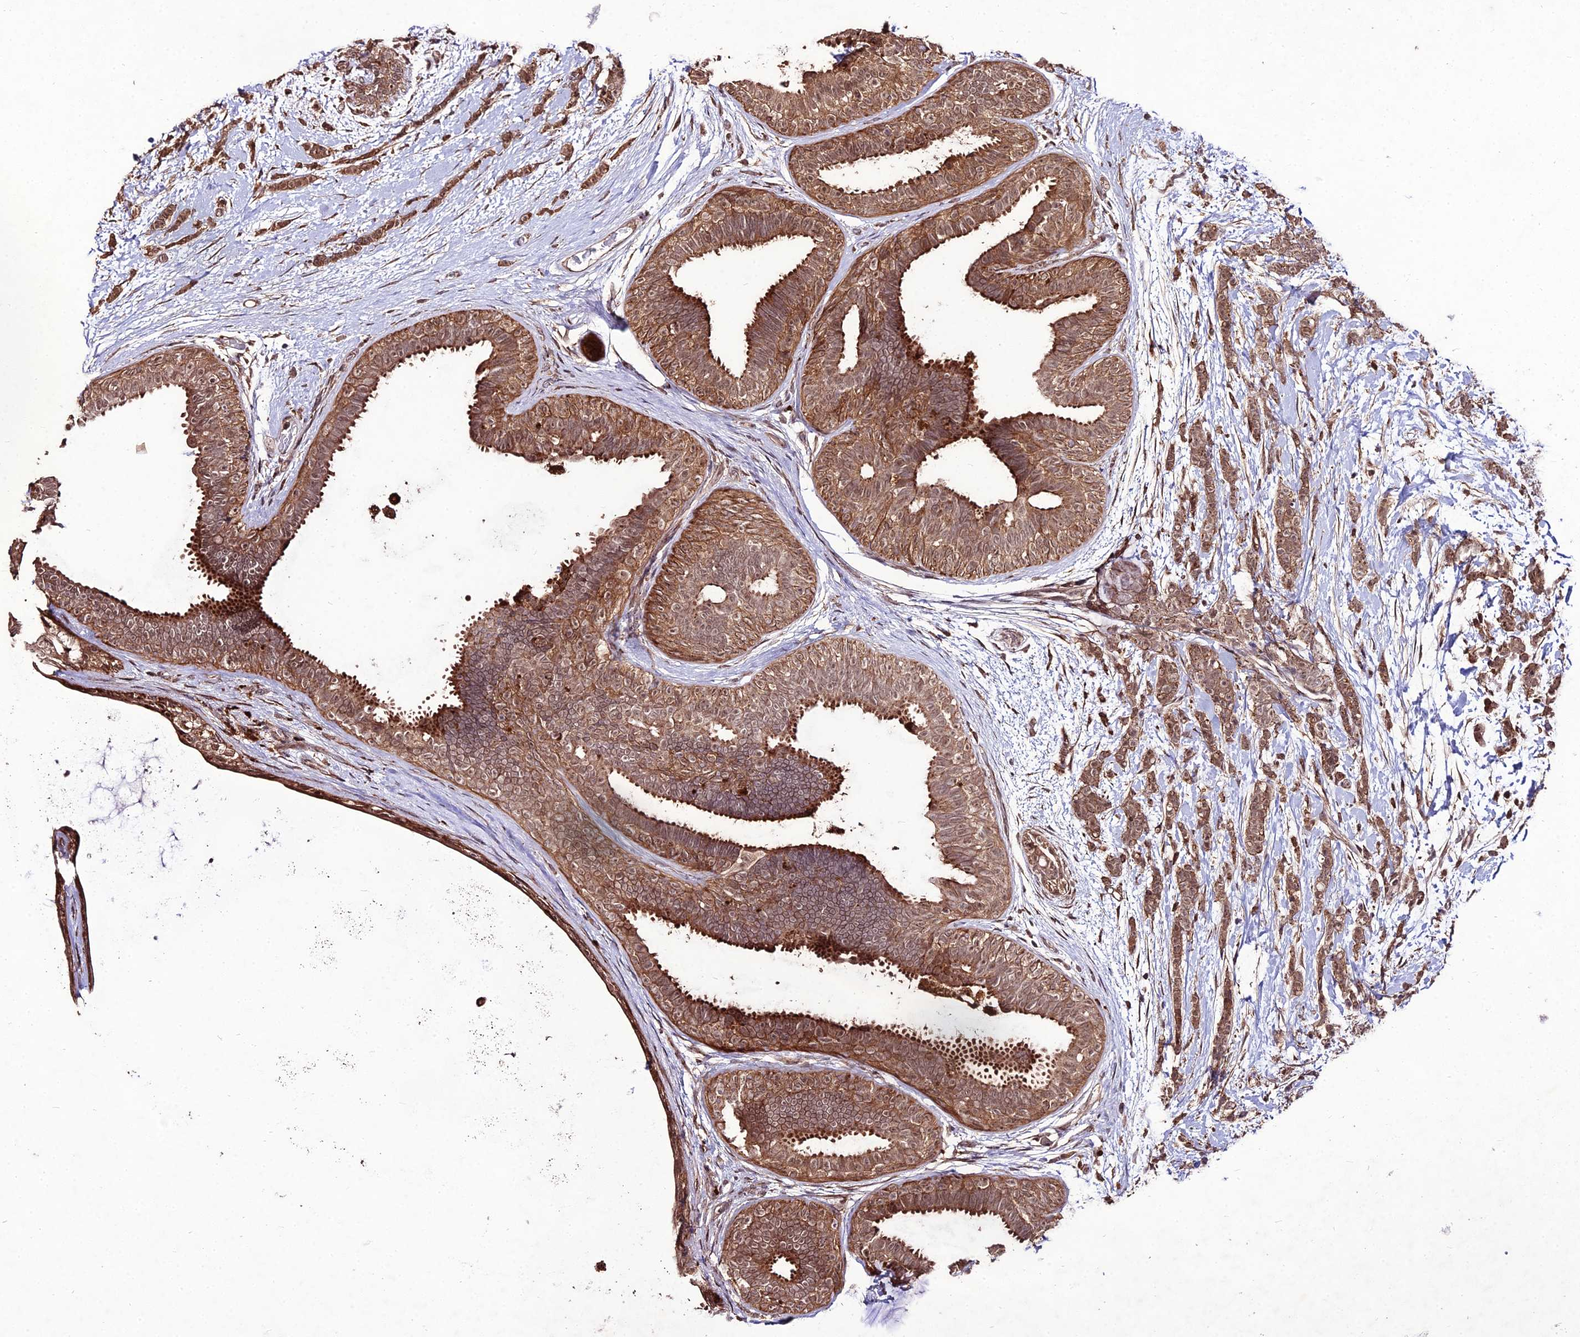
{"staining": {"intensity": "moderate", "quantity": ">75%", "location": "cytoplasmic/membranous"}, "tissue": "breast cancer", "cell_type": "Tumor cells", "image_type": "cancer", "snomed": [{"axis": "morphology", "description": "Lobular carcinoma"}, {"axis": "topography", "description": "Breast"}], "caption": "A brown stain shows moderate cytoplasmic/membranous positivity of a protein in human breast cancer tumor cells. Nuclei are stained in blue.", "gene": "ZNF766", "patient": {"sex": "female", "age": 58}}